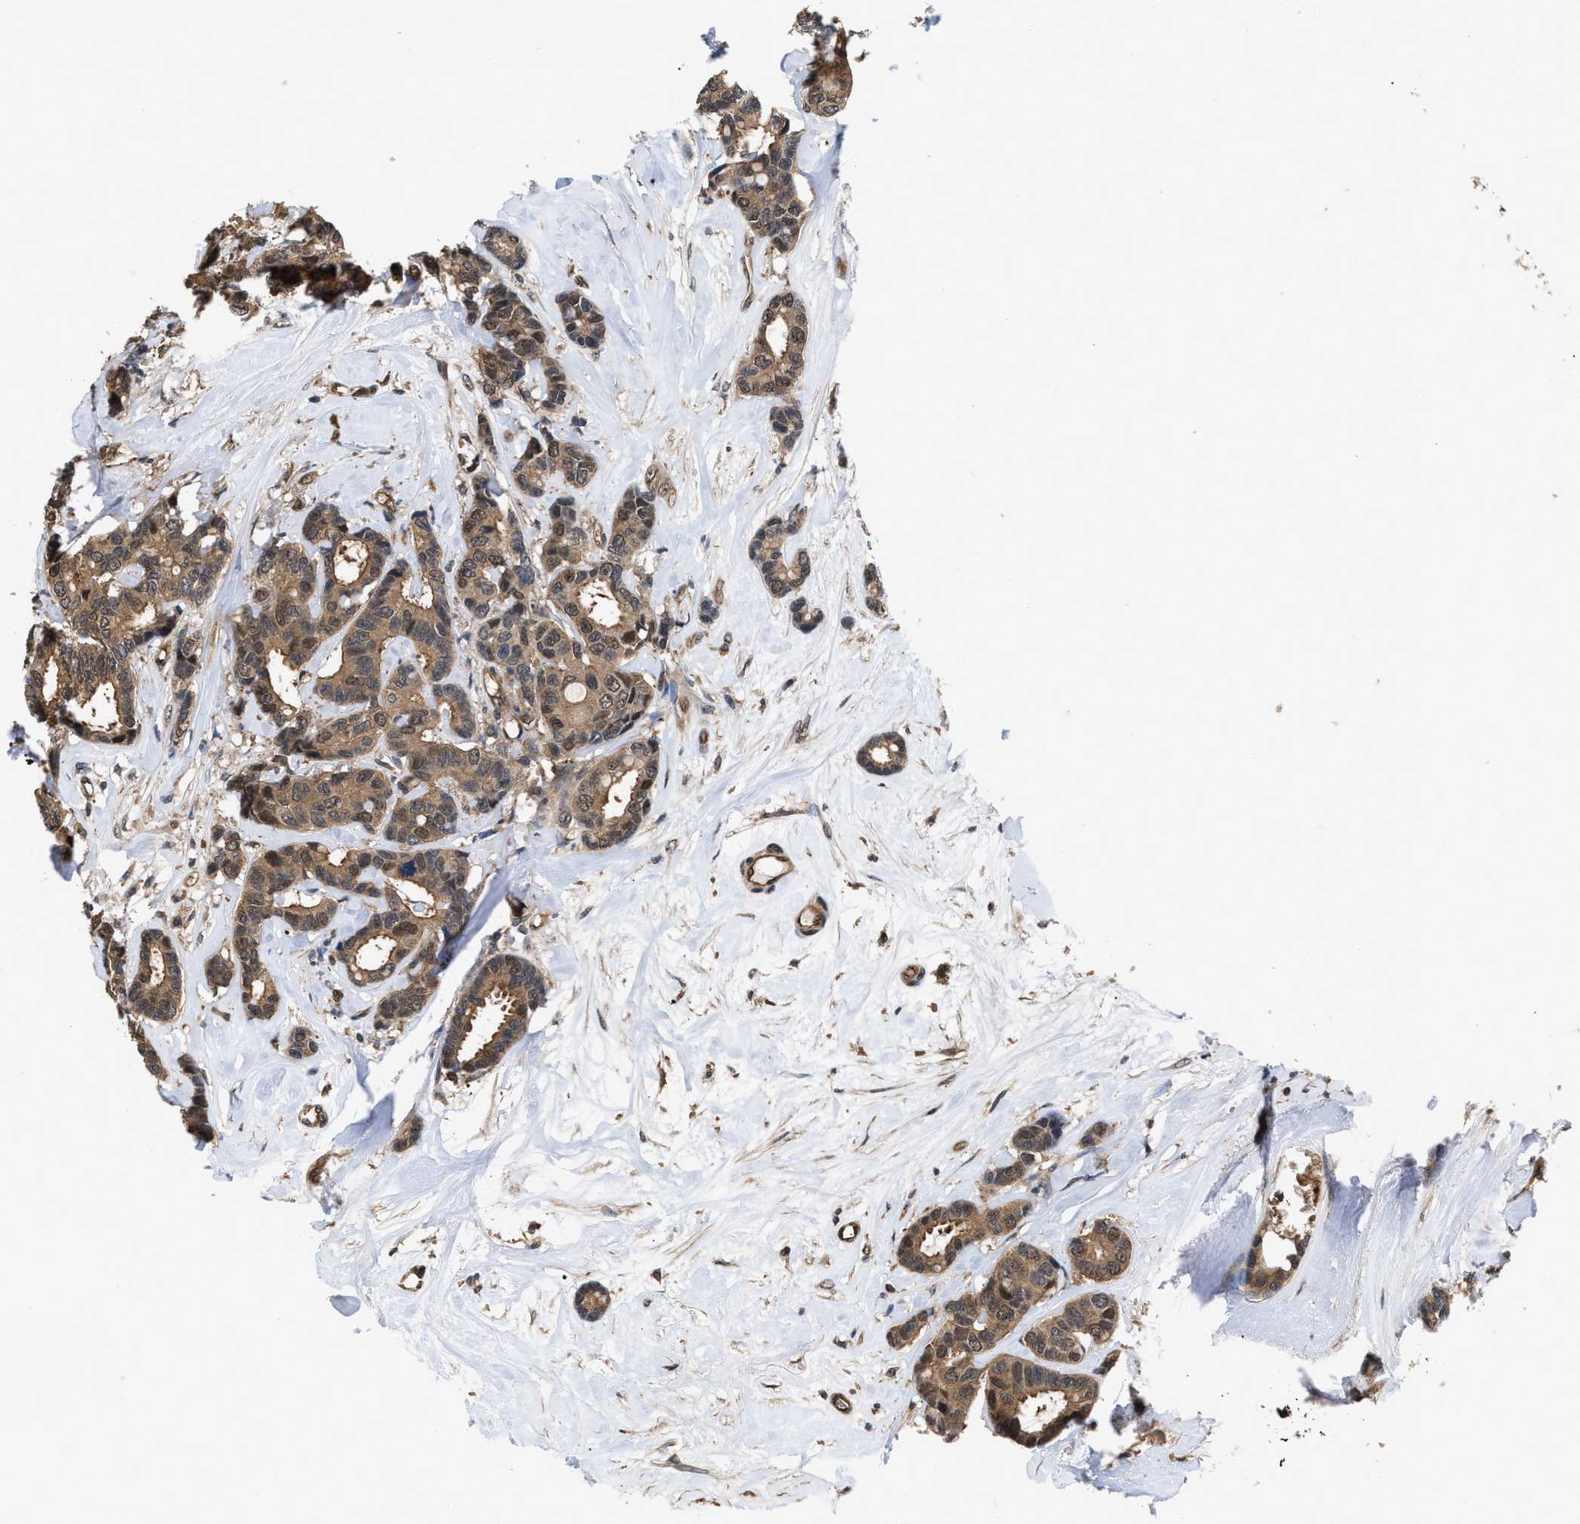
{"staining": {"intensity": "moderate", "quantity": ">75%", "location": "cytoplasmic/membranous,nuclear"}, "tissue": "breast cancer", "cell_type": "Tumor cells", "image_type": "cancer", "snomed": [{"axis": "morphology", "description": "Duct carcinoma"}, {"axis": "topography", "description": "Breast"}], "caption": "A high-resolution histopathology image shows IHC staining of breast cancer, which shows moderate cytoplasmic/membranous and nuclear staining in approximately >75% of tumor cells.", "gene": "SCAI", "patient": {"sex": "female", "age": 87}}